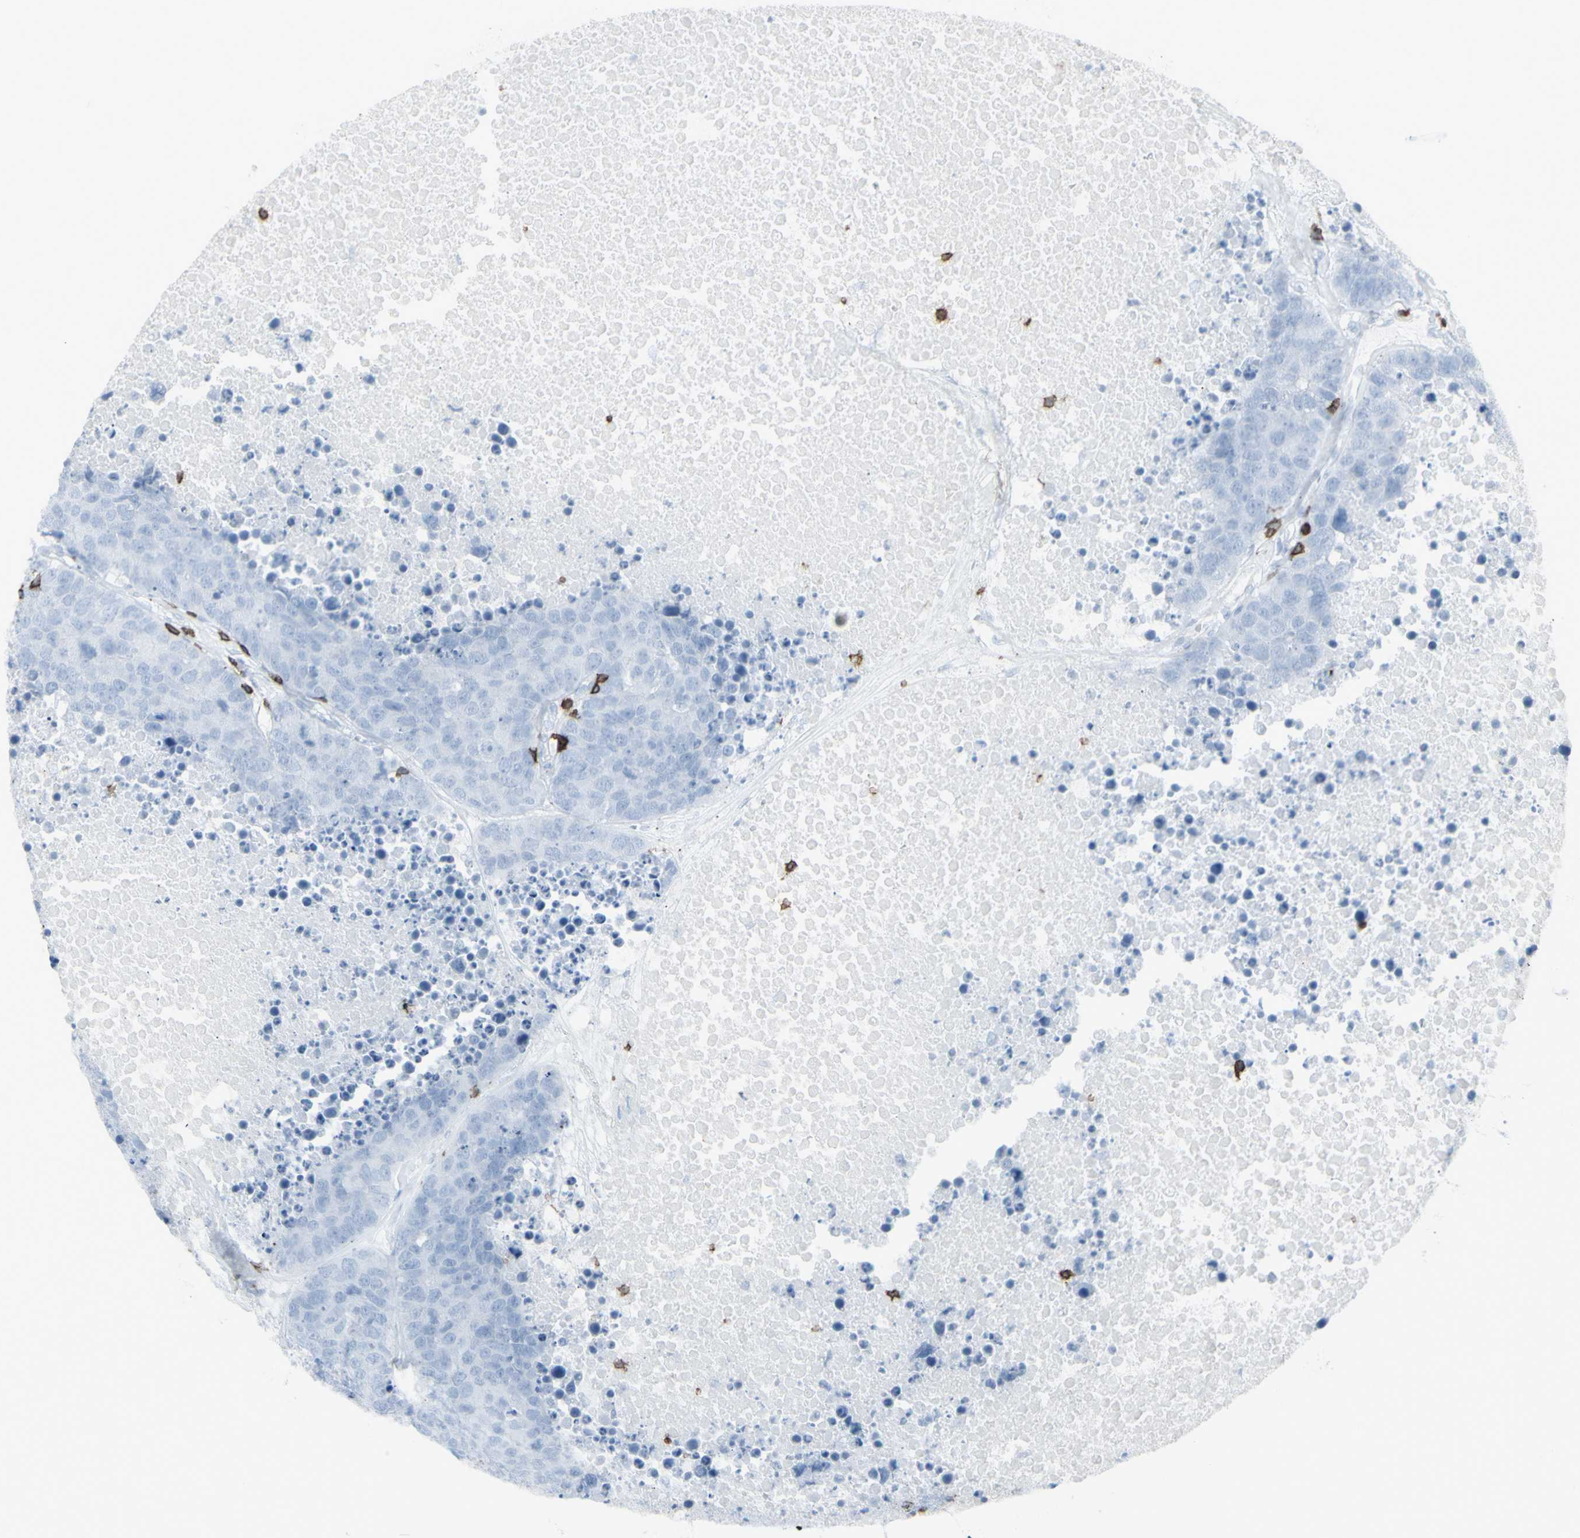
{"staining": {"intensity": "negative", "quantity": "none", "location": "none"}, "tissue": "carcinoid", "cell_type": "Tumor cells", "image_type": "cancer", "snomed": [{"axis": "morphology", "description": "Carcinoid, malignant, NOS"}, {"axis": "topography", "description": "Lung"}], "caption": "The immunohistochemistry (IHC) micrograph has no significant staining in tumor cells of carcinoid (malignant) tissue.", "gene": "CD247", "patient": {"sex": "male", "age": 60}}